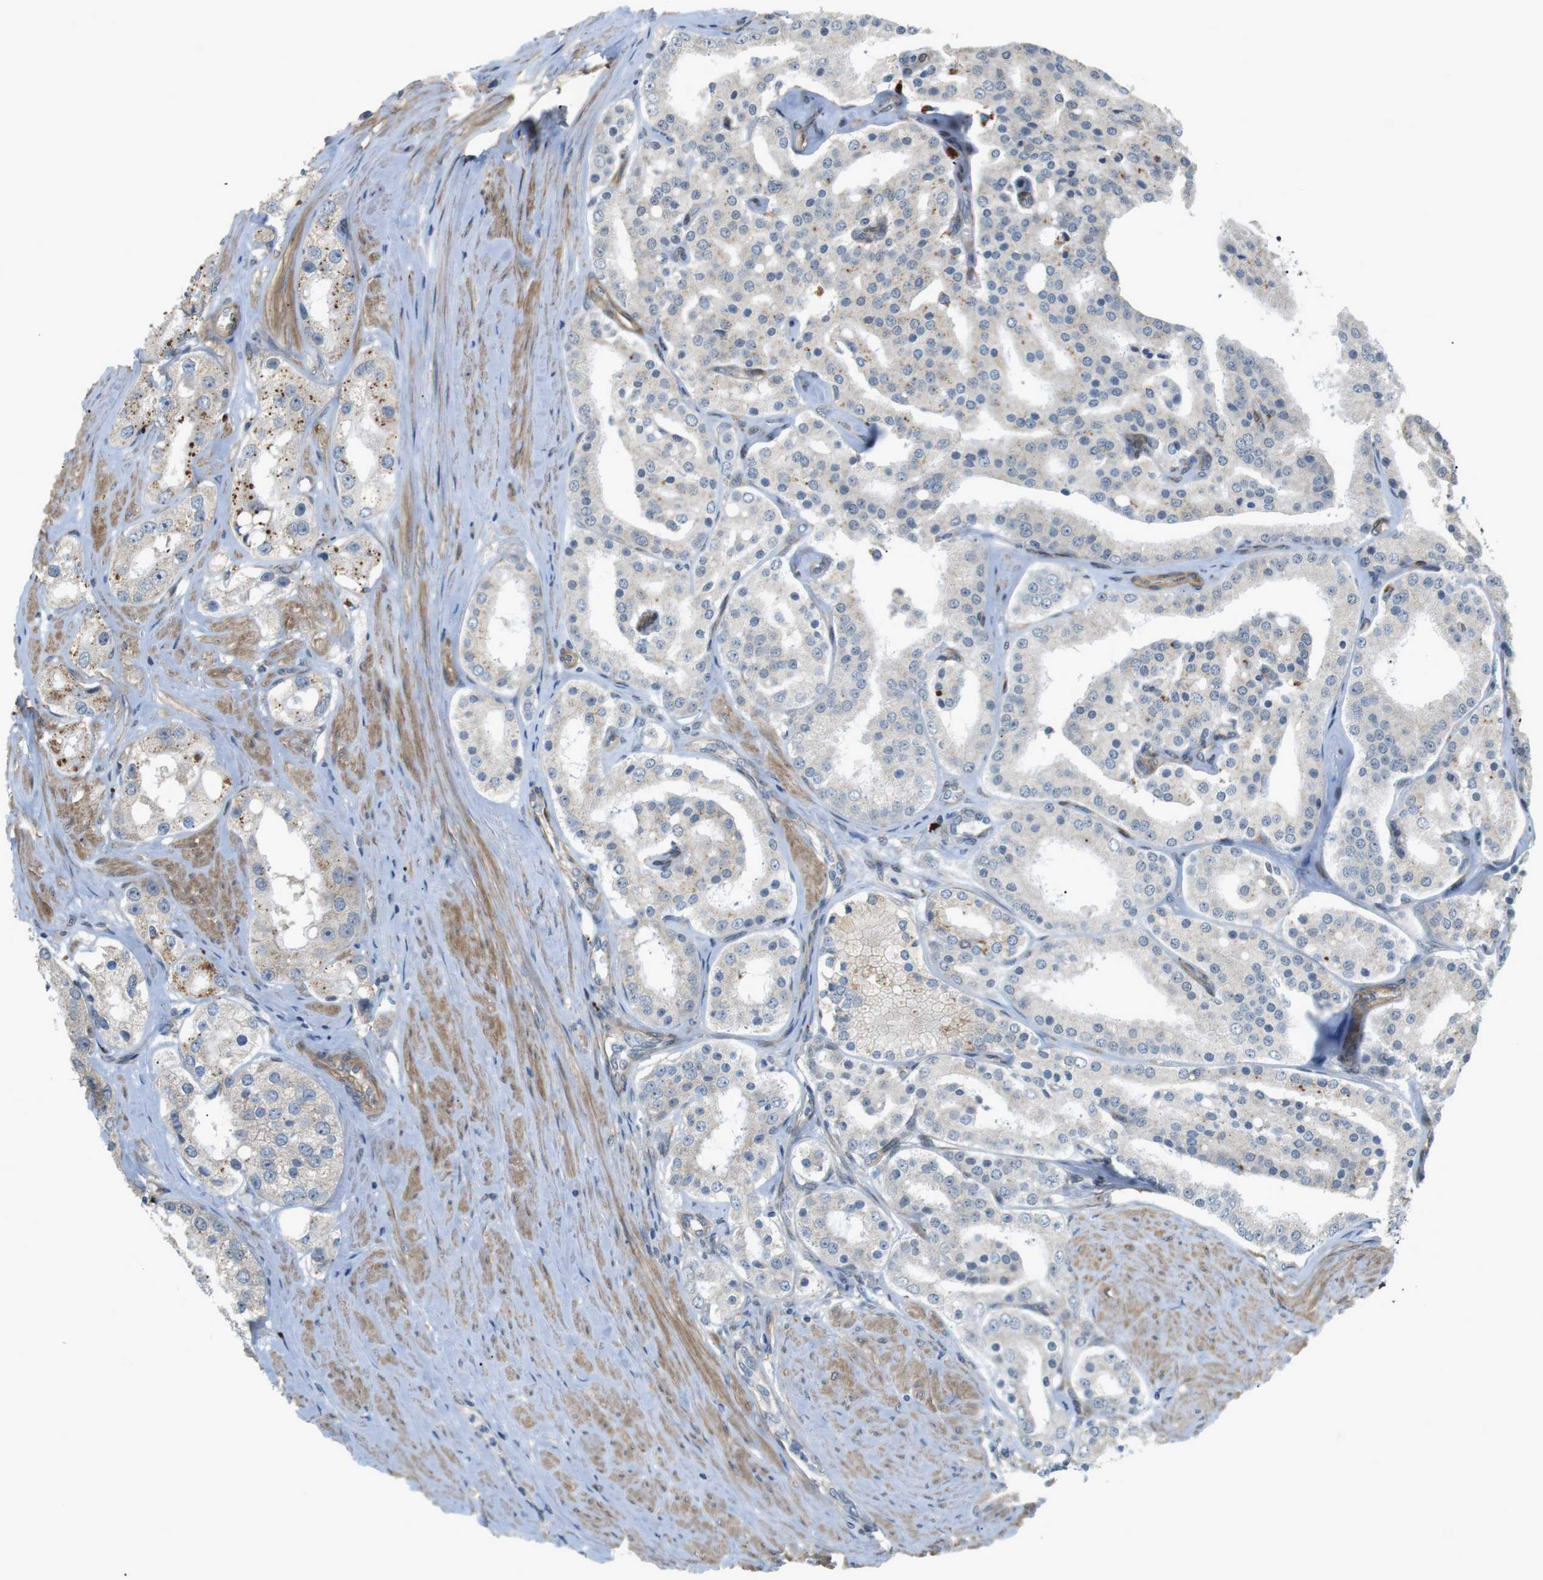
{"staining": {"intensity": "negative", "quantity": "none", "location": "none"}, "tissue": "prostate cancer", "cell_type": "Tumor cells", "image_type": "cancer", "snomed": [{"axis": "morphology", "description": "Adenocarcinoma, Low grade"}, {"axis": "topography", "description": "Prostate"}], "caption": "This is an immunohistochemistry (IHC) histopathology image of human low-grade adenocarcinoma (prostate). There is no positivity in tumor cells.", "gene": "KANK2", "patient": {"sex": "male", "age": 63}}